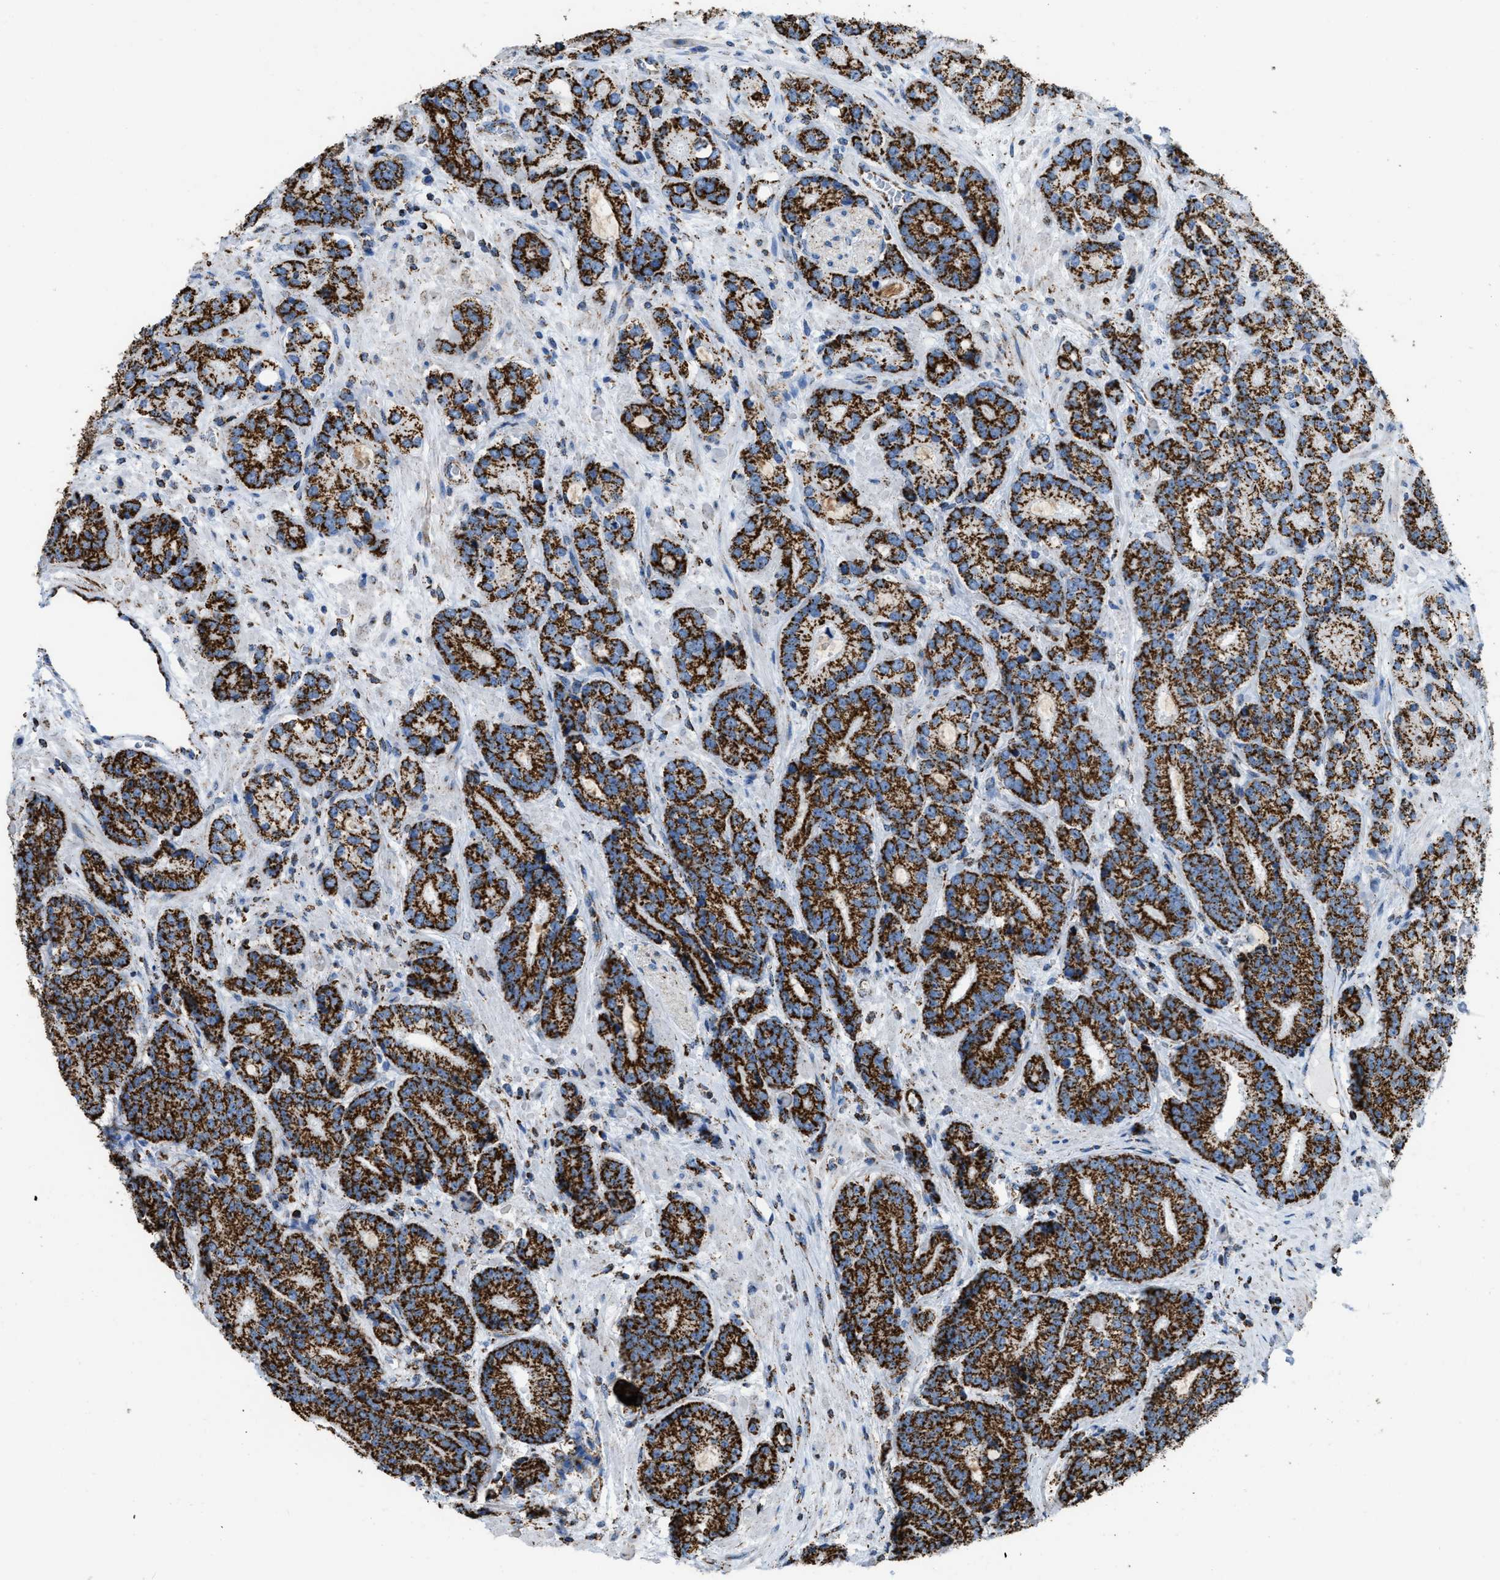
{"staining": {"intensity": "strong", "quantity": ">75%", "location": "cytoplasmic/membranous"}, "tissue": "prostate cancer", "cell_type": "Tumor cells", "image_type": "cancer", "snomed": [{"axis": "morphology", "description": "Adenocarcinoma, High grade"}, {"axis": "topography", "description": "Prostate"}], "caption": "IHC histopathology image of neoplastic tissue: prostate adenocarcinoma (high-grade) stained using immunohistochemistry (IHC) exhibits high levels of strong protein expression localized specifically in the cytoplasmic/membranous of tumor cells, appearing as a cytoplasmic/membranous brown color.", "gene": "ETFB", "patient": {"sex": "male", "age": 61}}